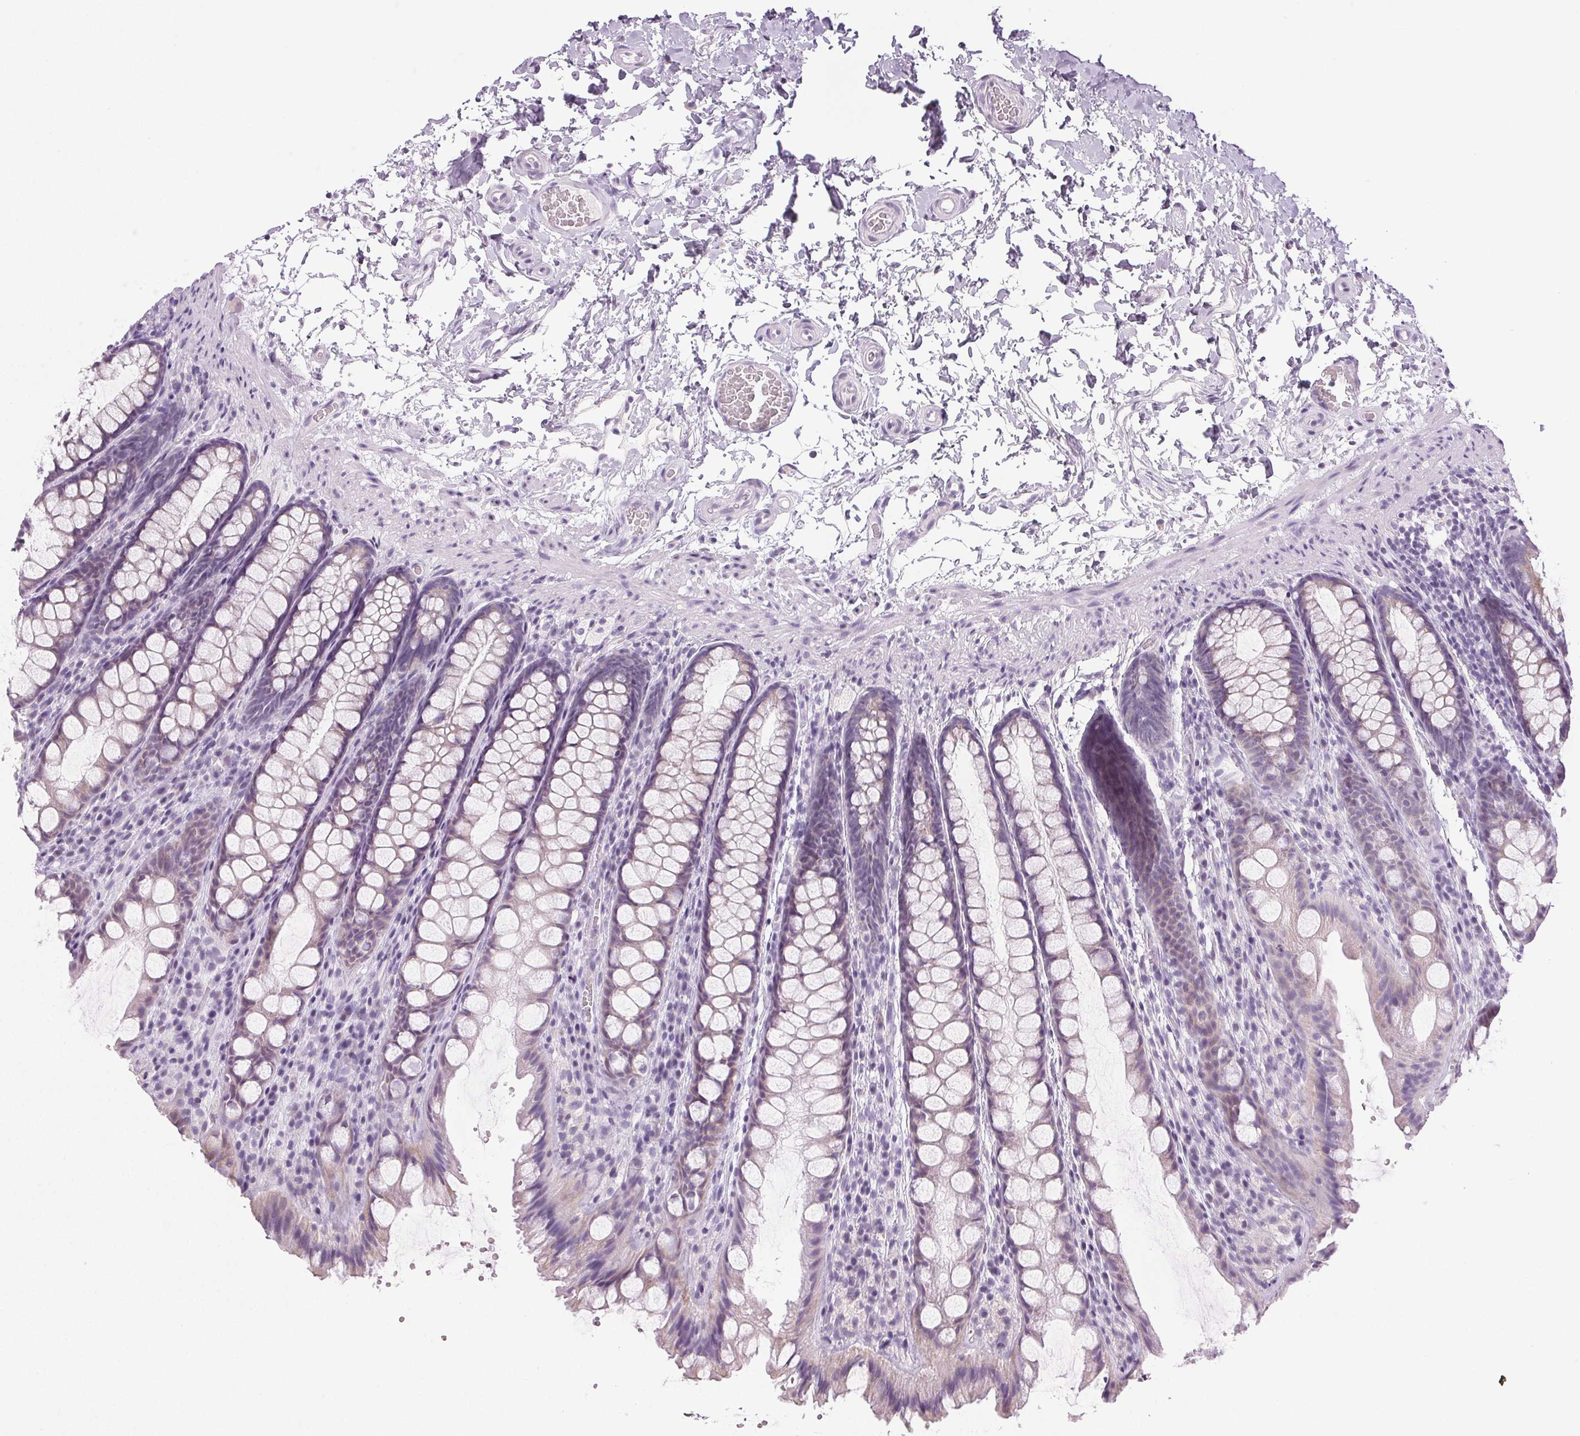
{"staining": {"intensity": "weak", "quantity": "<25%", "location": "cytoplasmic/membranous"}, "tissue": "colon", "cell_type": "Endothelial cells", "image_type": "normal", "snomed": [{"axis": "morphology", "description": "Normal tissue, NOS"}, {"axis": "topography", "description": "Colon"}], "caption": "The micrograph displays no significant expression in endothelial cells of colon.", "gene": "COL7A1", "patient": {"sex": "male", "age": 47}}